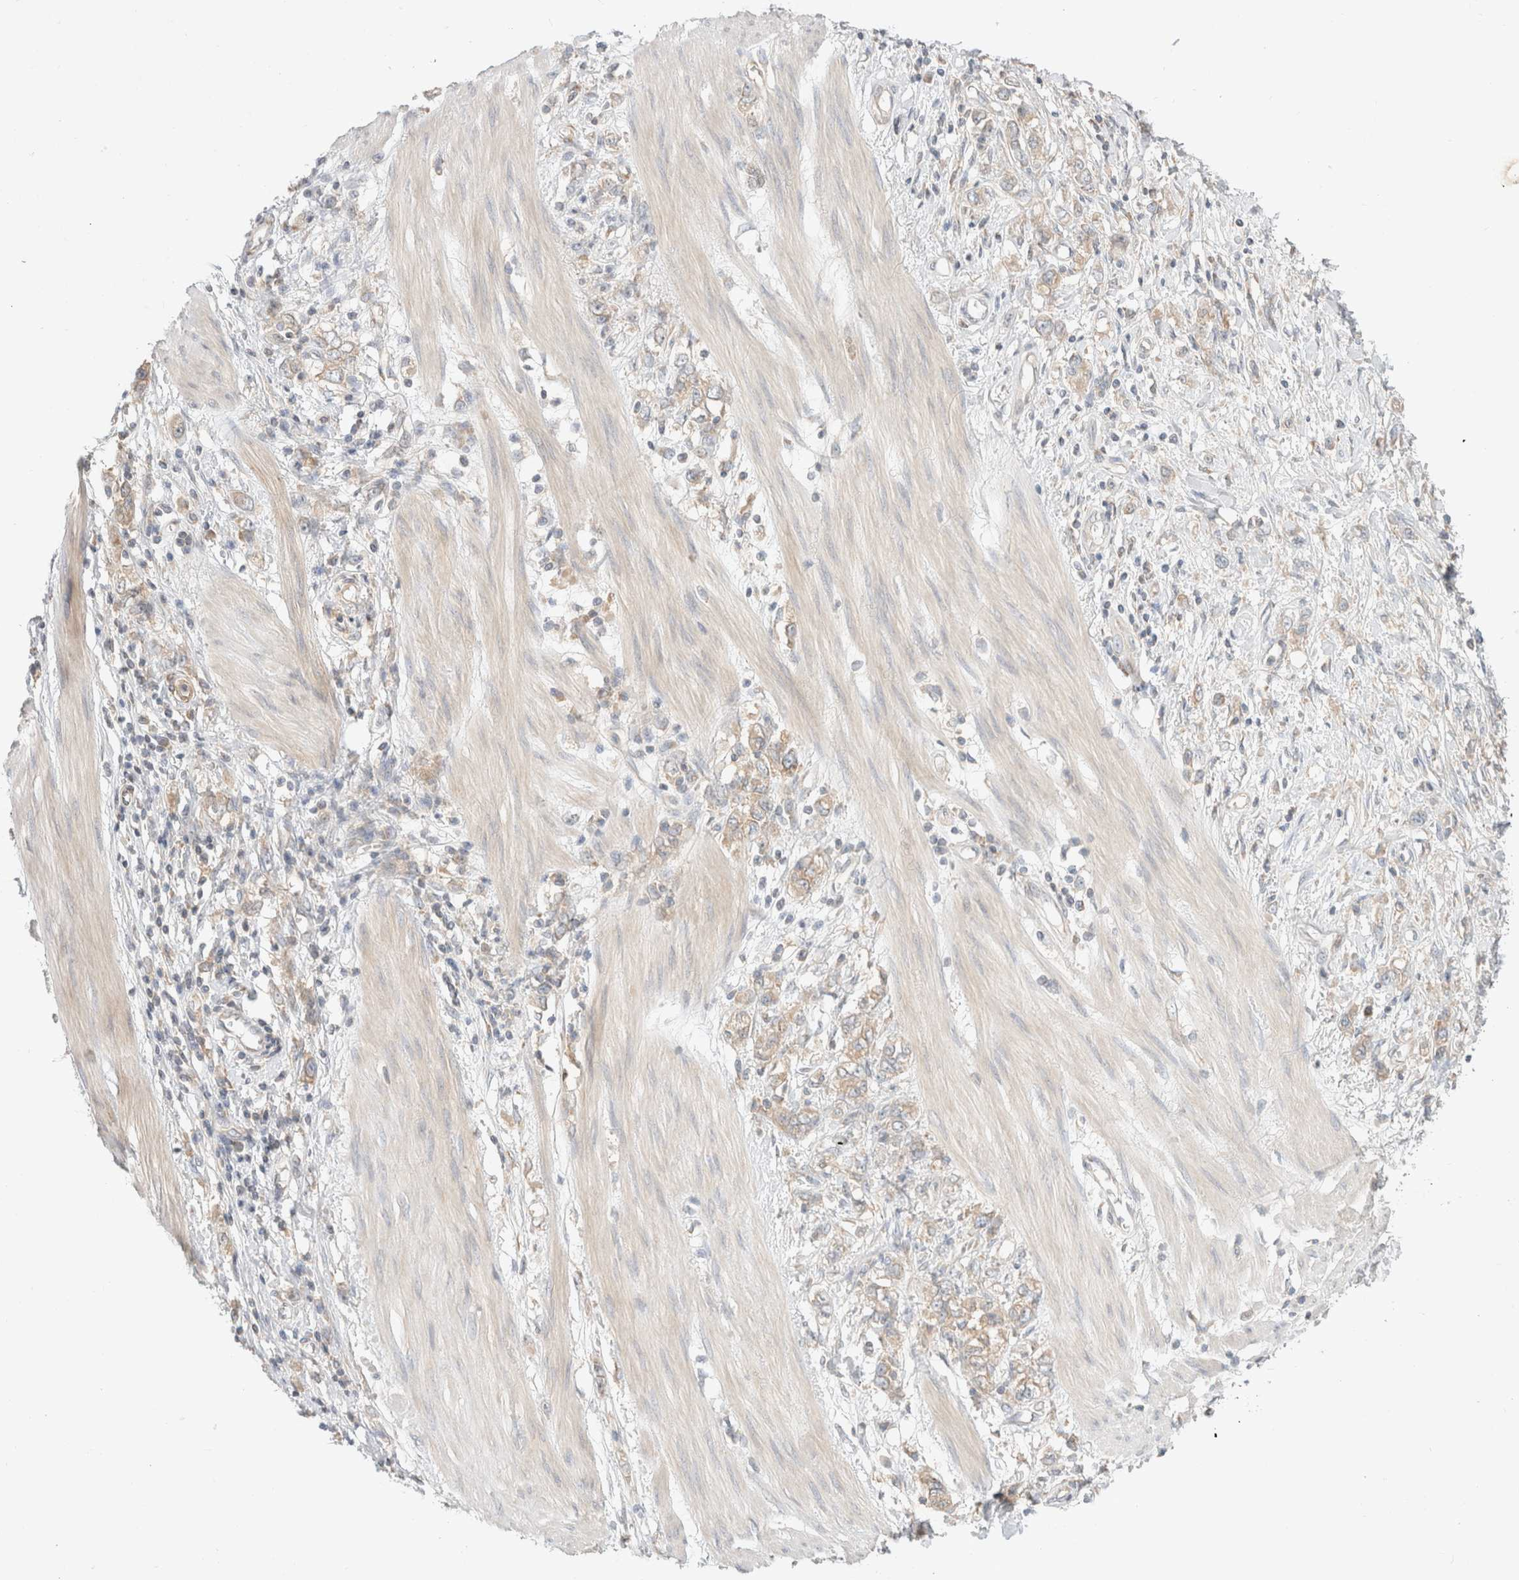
{"staining": {"intensity": "weak", "quantity": ">75%", "location": "cytoplasmic/membranous"}, "tissue": "stomach cancer", "cell_type": "Tumor cells", "image_type": "cancer", "snomed": [{"axis": "morphology", "description": "Adenocarcinoma, NOS"}, {"axis": "topography", "description": "Stomach"}], "caption": "Immunohistochemistry (IHC) (DAB) staining of adenocarcinoma (stomach) exhibits weak cytoplasmic/membranous protein positivity in about >75% of tumor cells.", "gene": "MARK3", "patient": {"sex": "female", "age": 76}}